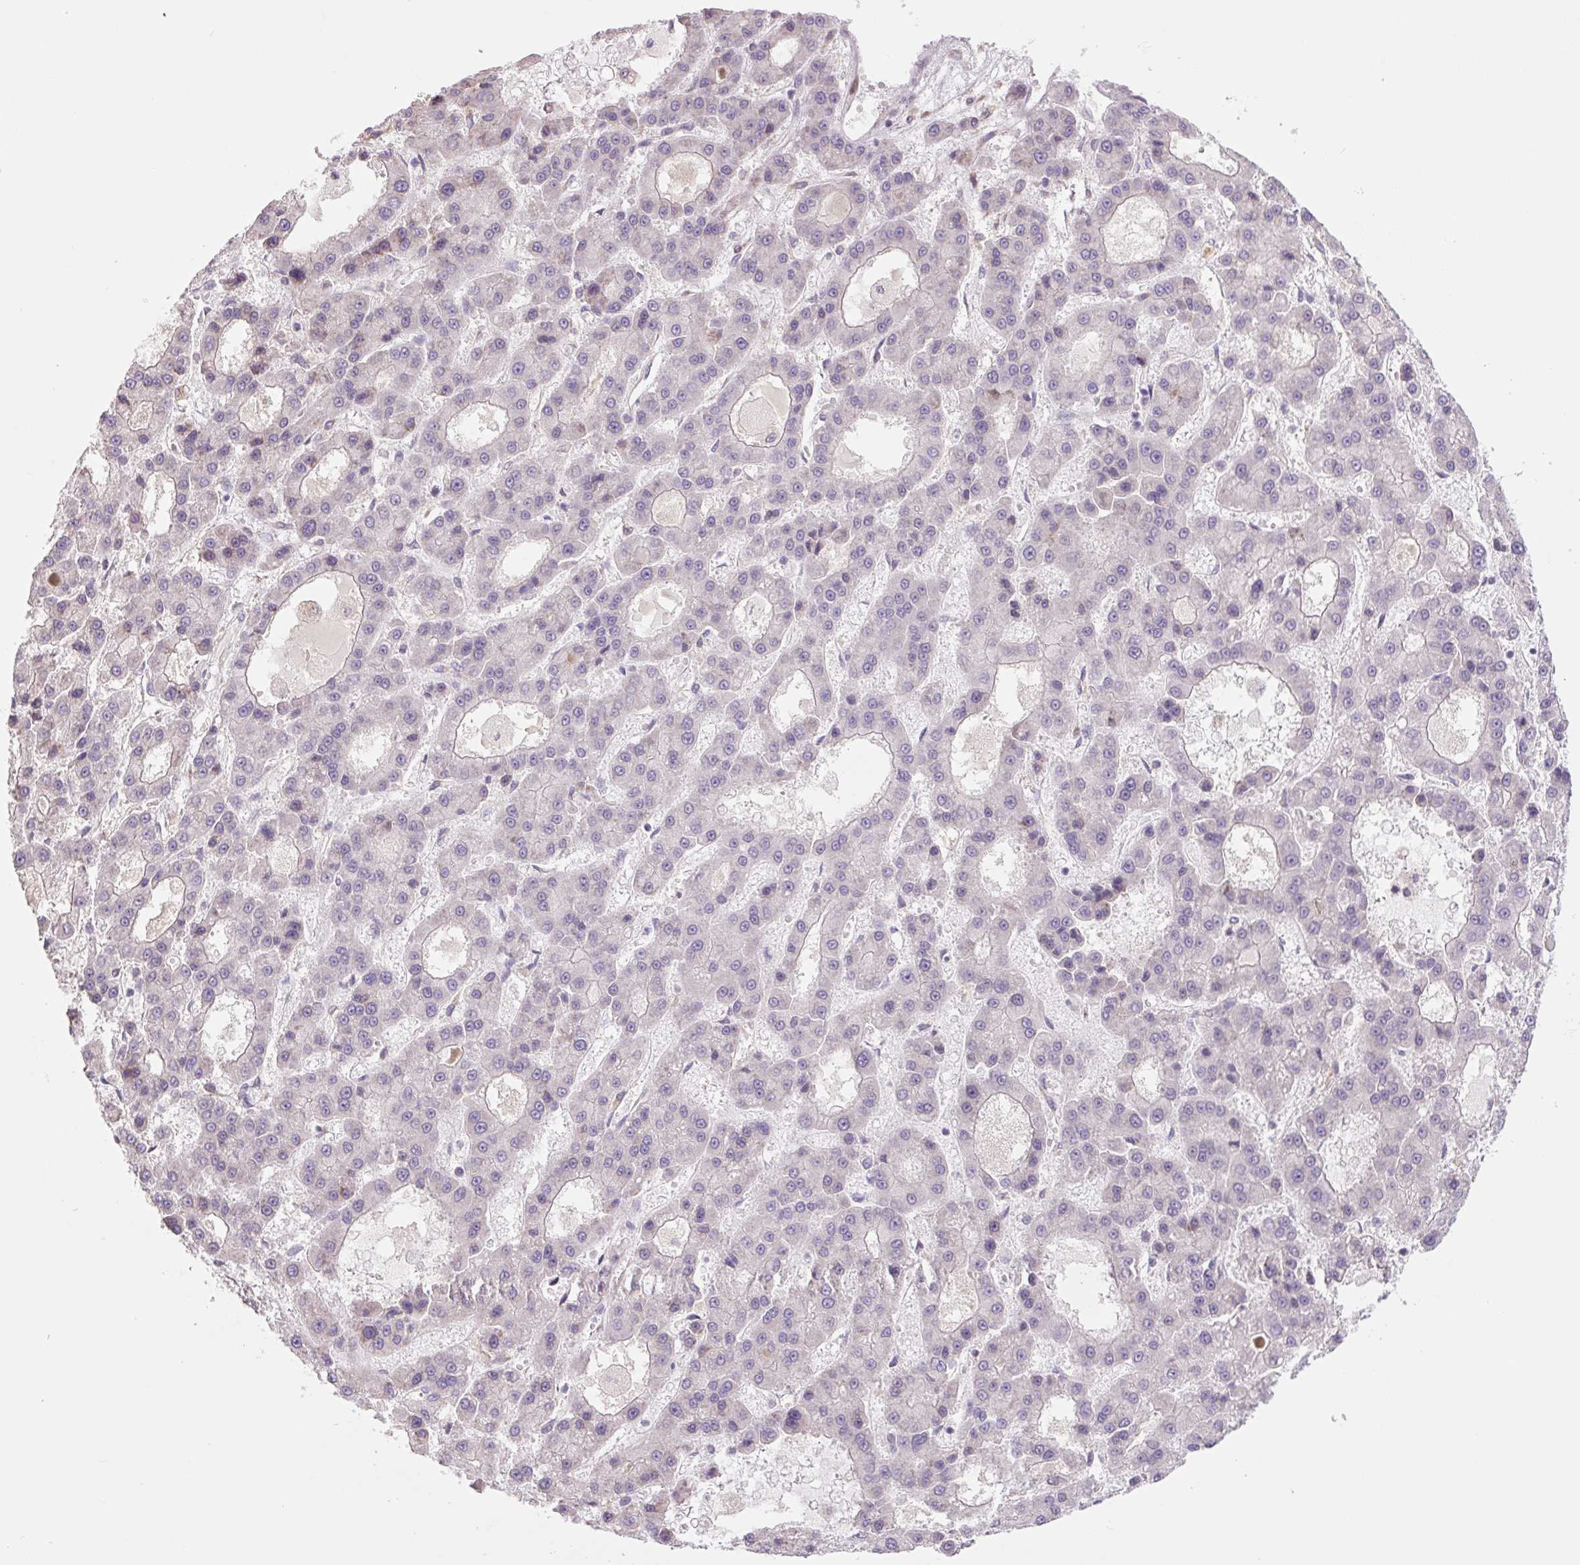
{"staining": {"intensity": "negative", "quantity": "none", "location": "none"}, "tissue": "liver cancer", "cell_type": "Tumor cells", "image_type": "cancer", "snomed": [{"axis": "morphology", "description": "Carcinoma, Hepatocellular, NOS"}, {"axis": "topography", "description": "Liver"}], "caption": "DAB immunohistochemical staining of liver cancer (hepatocellular carcinoma) displays no significant expression in tumor cells.", "gene": "PLA2G4A", "patient": {"sex": "male", "age": 70}}